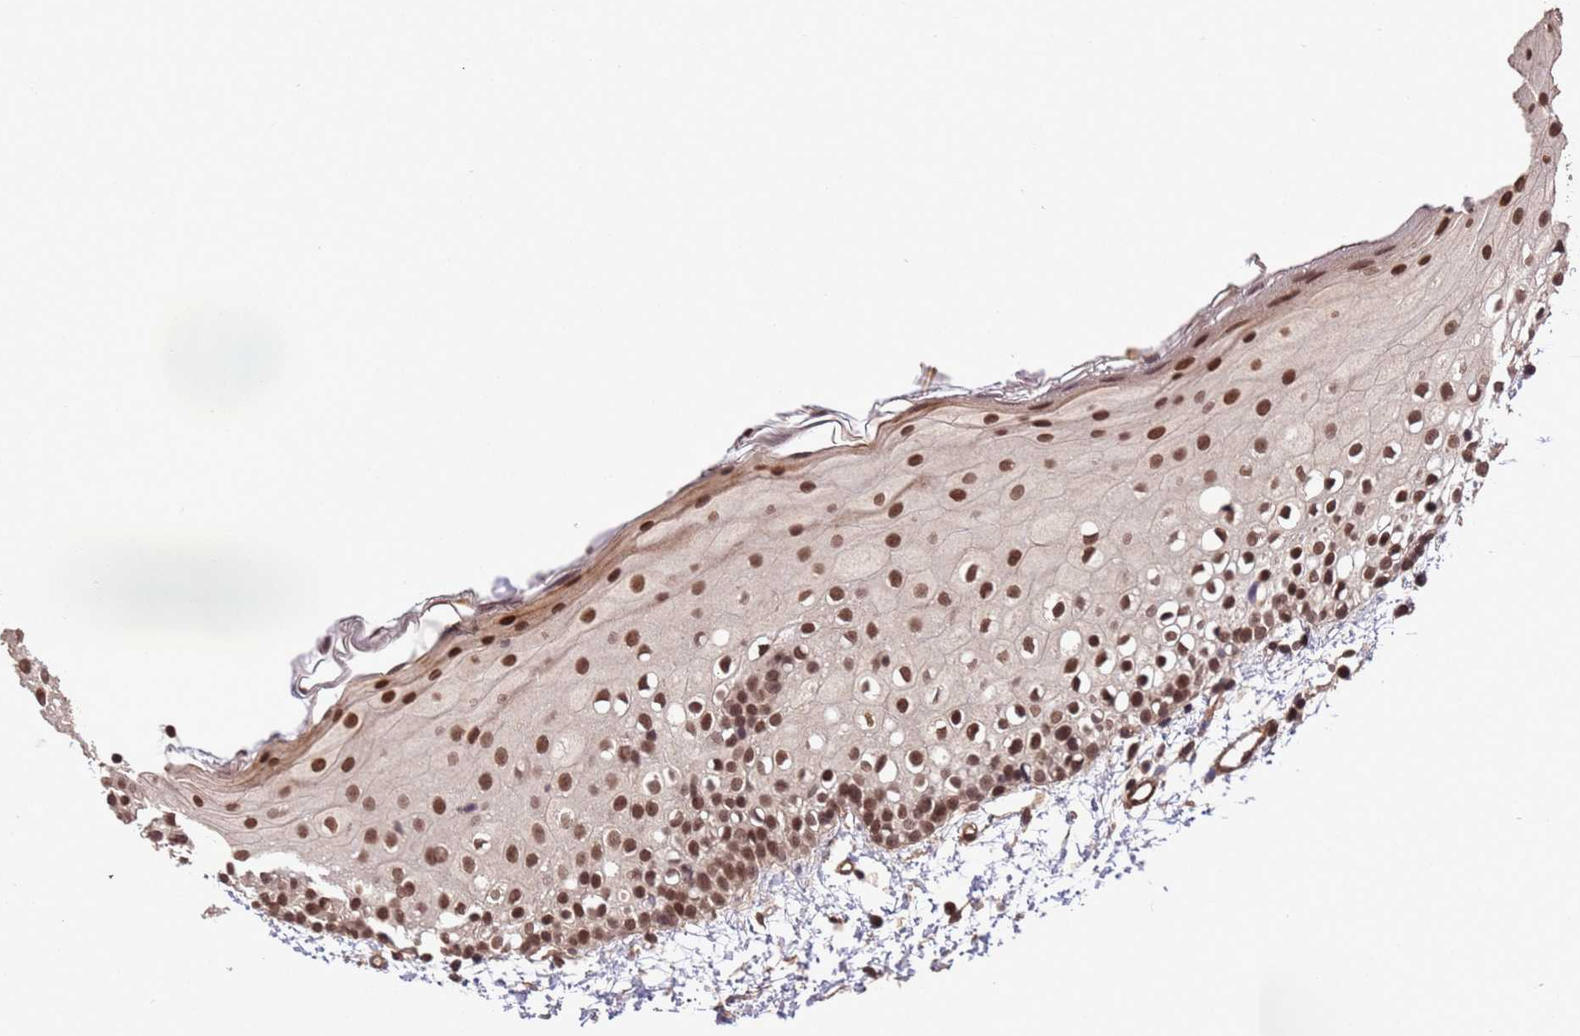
{"staining": {"intensity": "strong", "quantity": ">75%", "location": "nuclear"}, "tissue": "oral mucosa", "cell_type": "Squamous epithelial cells", "image_type": "normal", "snomed": [{"axis": "morphology", "description": "Normal tissue, NOS"}, {"axis": "topography", "description": "Oral tissue"}], "caption": "This is an image of immunohistochemistry staining of unremarkable oral mucosa, which shows strong expression in the nuclear of squamous epithelial cells.", "gene": "VSTM4", "patient": {"sex": "male", "age": 28}}